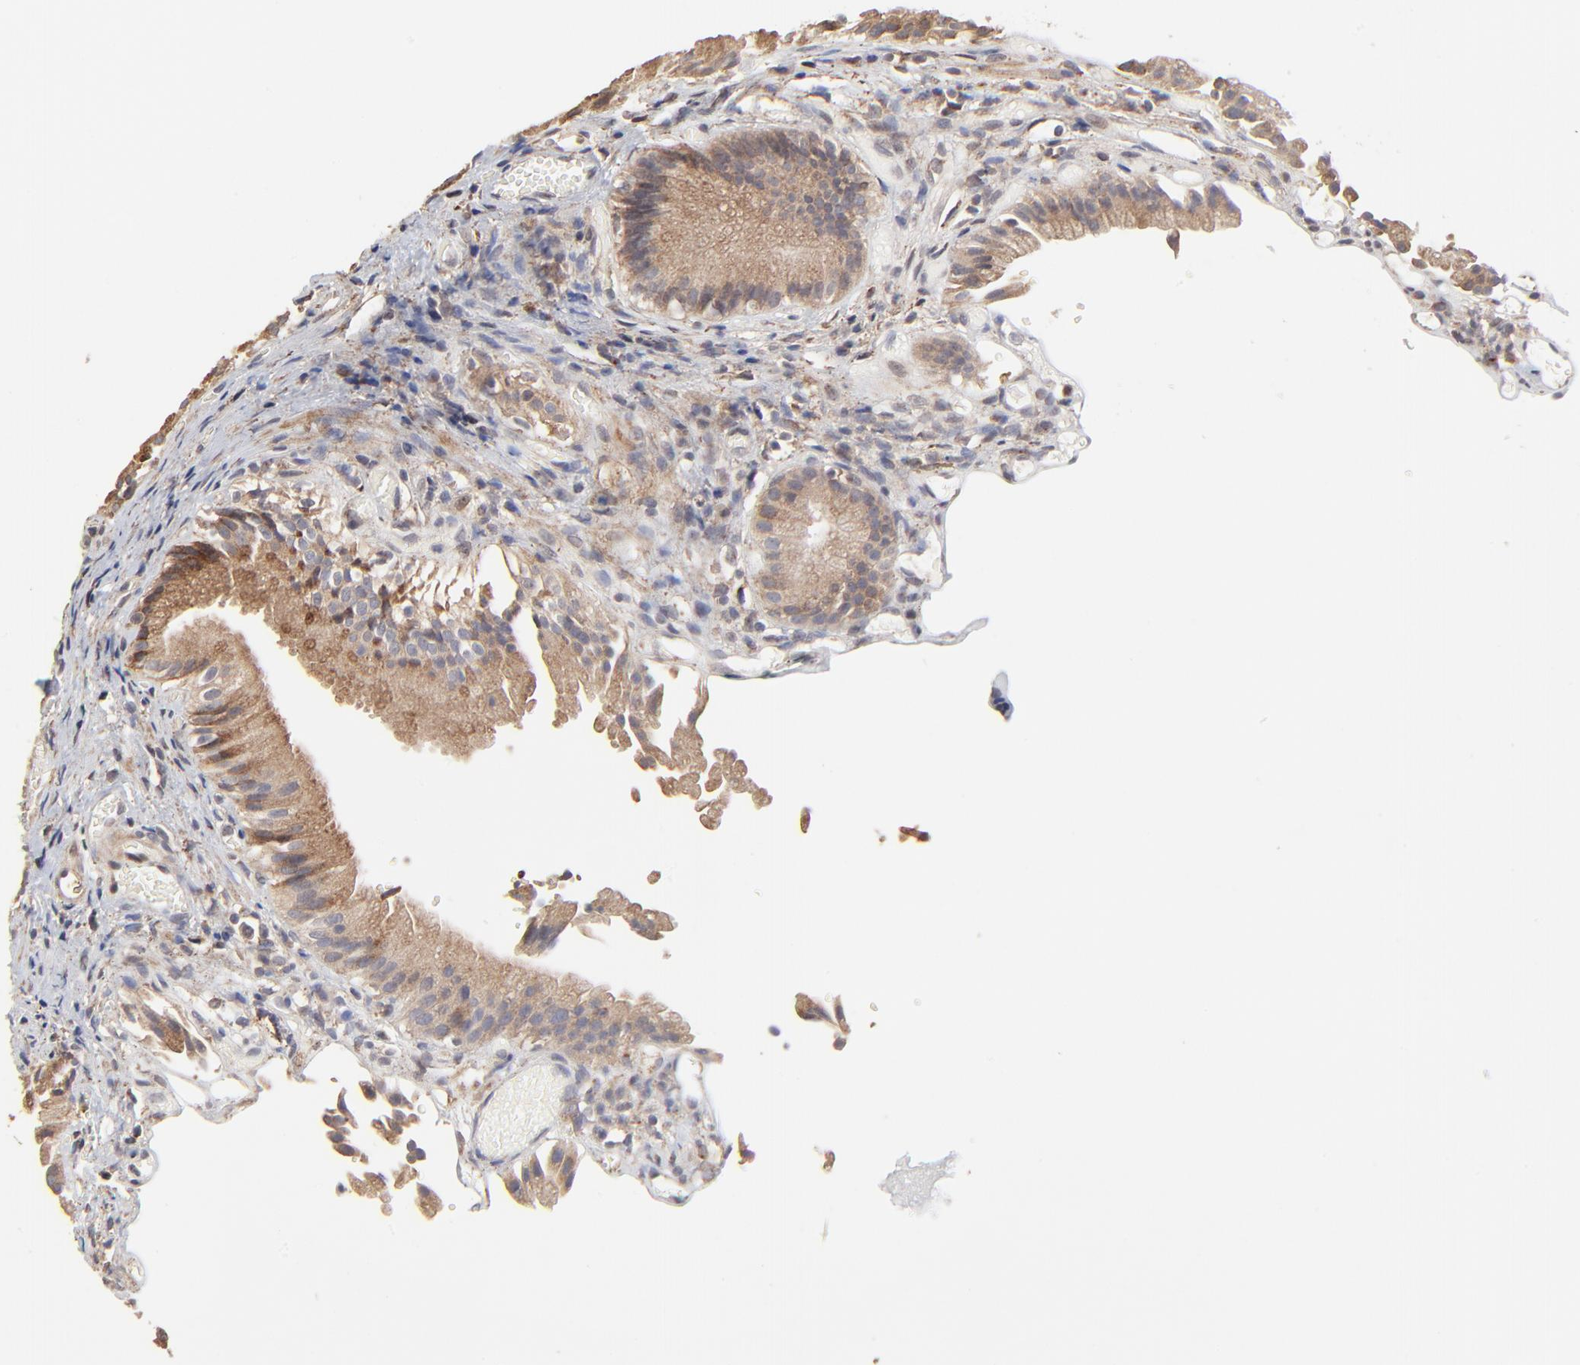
{"staining": {"intensity": "strong", "quantity": ">75%", "location": "cytoplasmic/membranous"}, "tissue": "gallbladder", "cell_type": "Glandular cells", "image_type": "normal", "snomed": [{"axis": "morphology", "description": "Normal tissue, NOS"}, {"axis": "topography", "description": "Gallbladder"}], "caption": "A brown stain shows strong cytoplasmic/membranous positivity of a protein in glandular cells of benign human gallbladder. (Brightfield microscopy of DAB IHC at high magnification).", "gene": "ELP2", "patient": {"sex": "male", "age": 65}}